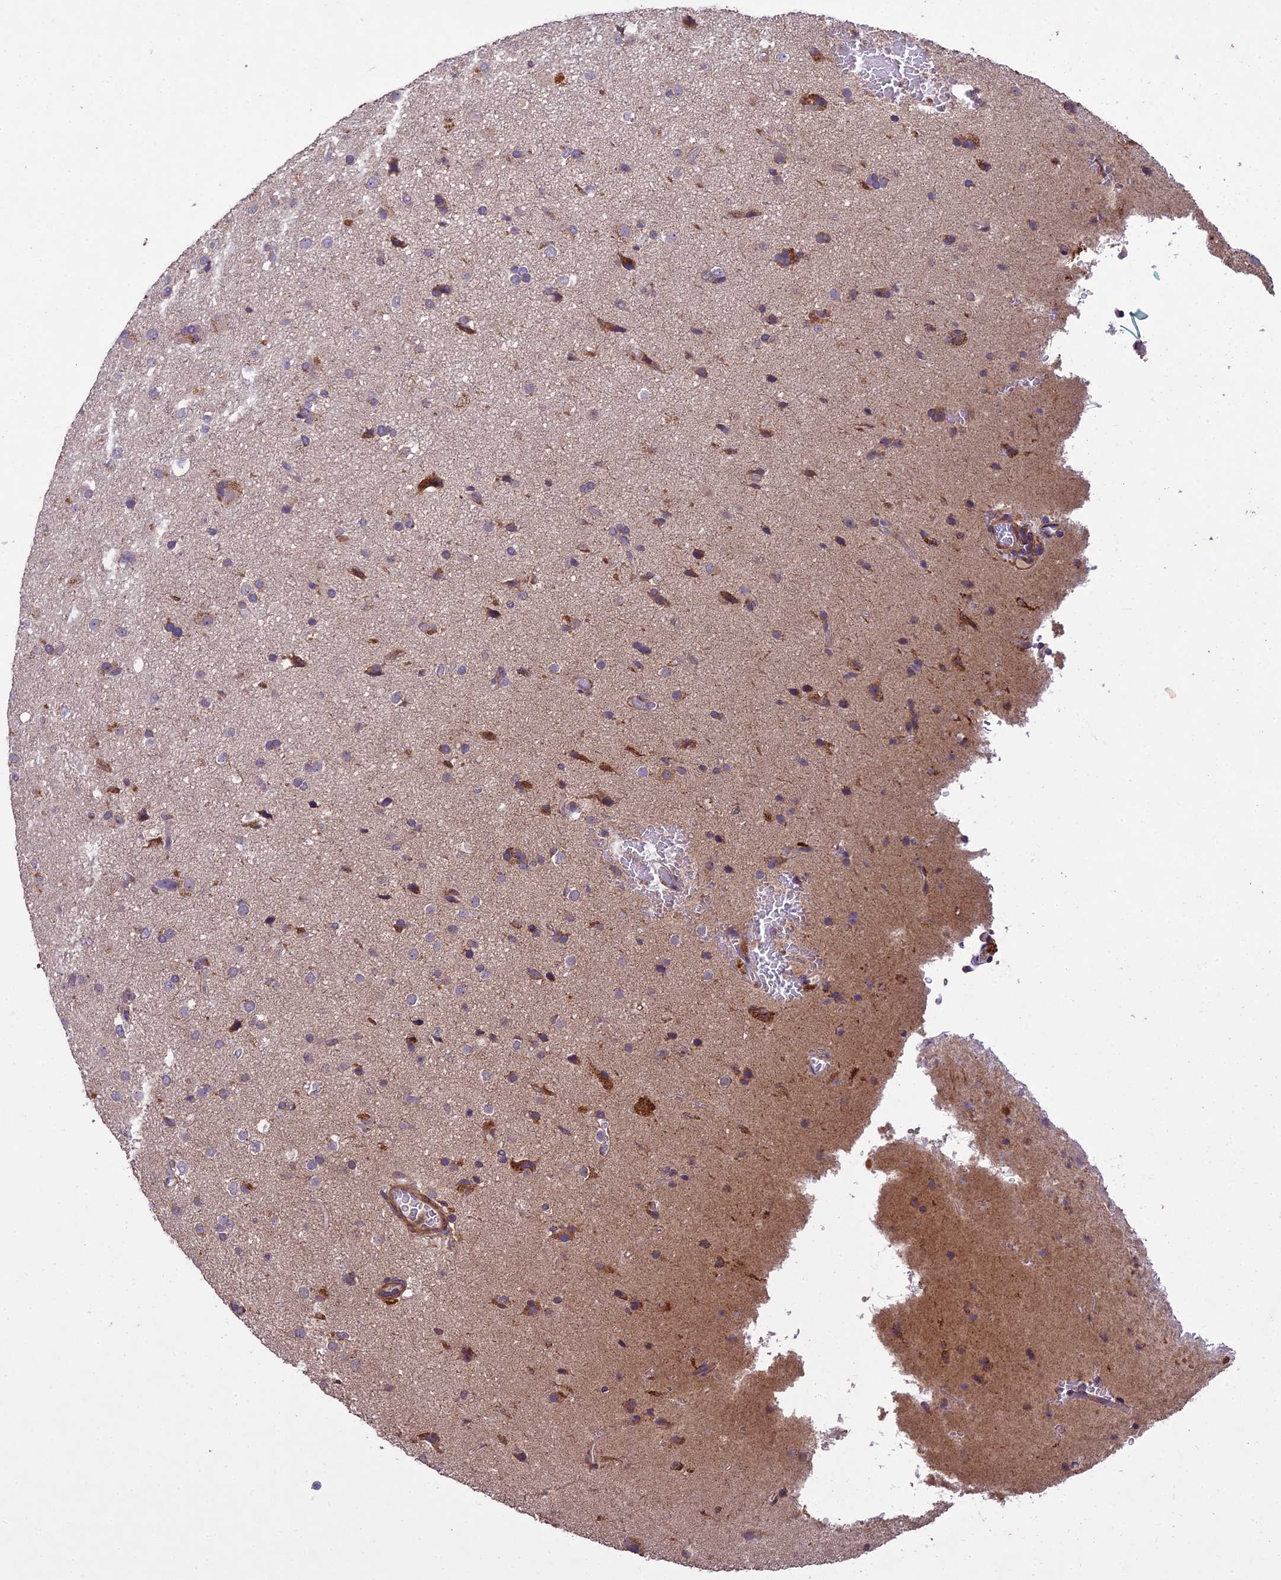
{"staining": {"intensity": "moderate", "quantity": "<25%", "location": "cytoplasmic/membranous"}, "tissue": "glioma", "cell_type": "Tumor cells", "image_type": "cancer", "snomed": [{"axis": "morphology", "description": "Glioma, malignant, Low grade"}, {"axis": "topography", "description": "Brain"}], "caption": "Tumor cells demonstrate moderate cytoplasmic/membranous expression in approximately <25% of cells in malignant glioma (low-grade). The staining is performed using DAB (3,3'-diaminobenzidine) brown chromogen to label protein expression. The nuclei are counter-stained blue using hematoxylin.", "gene": "CENPL", "patient": {"sex": "male", "age": 65}}